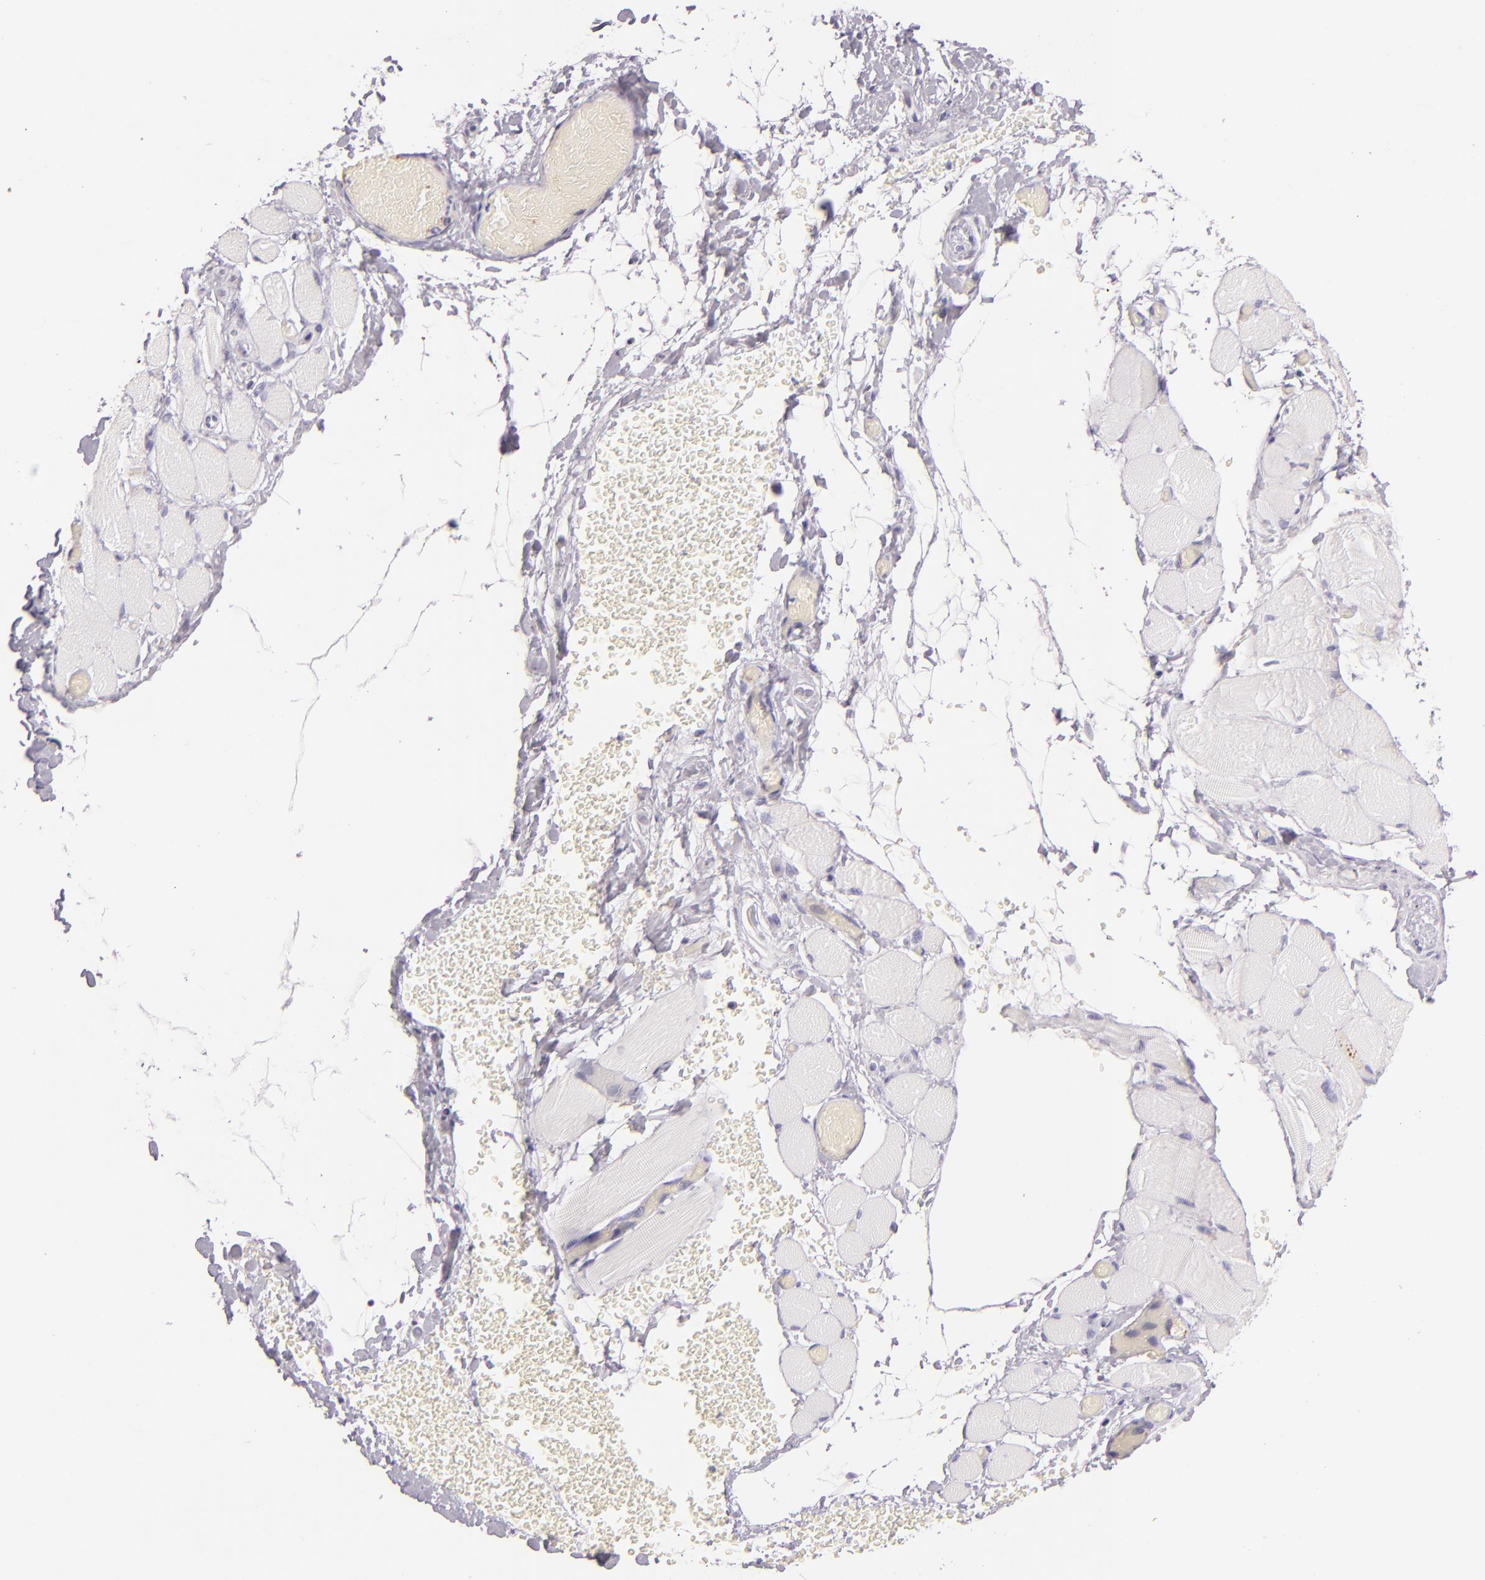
{"staining": {"intensity": "negative", "quantity": "none", "location": "none"}, "tissue": "skeletal muscle", "cell_type": "Myocytes", "image_type": "normal", "snomed": [{"axis": "morphology", "description": "Normal tissue, NOS"}, {"axis": "topography", "description": "Skeletal muscle"}, {"axis": "topography", "description": "Soft tissue"}], "caption": "There is no significant positivity in myocytes of skeletal muscle. (DAB immunohistochemistry, high magnification).", "gene": "SELP", "patient": {"sex": "female", "age": 58}}